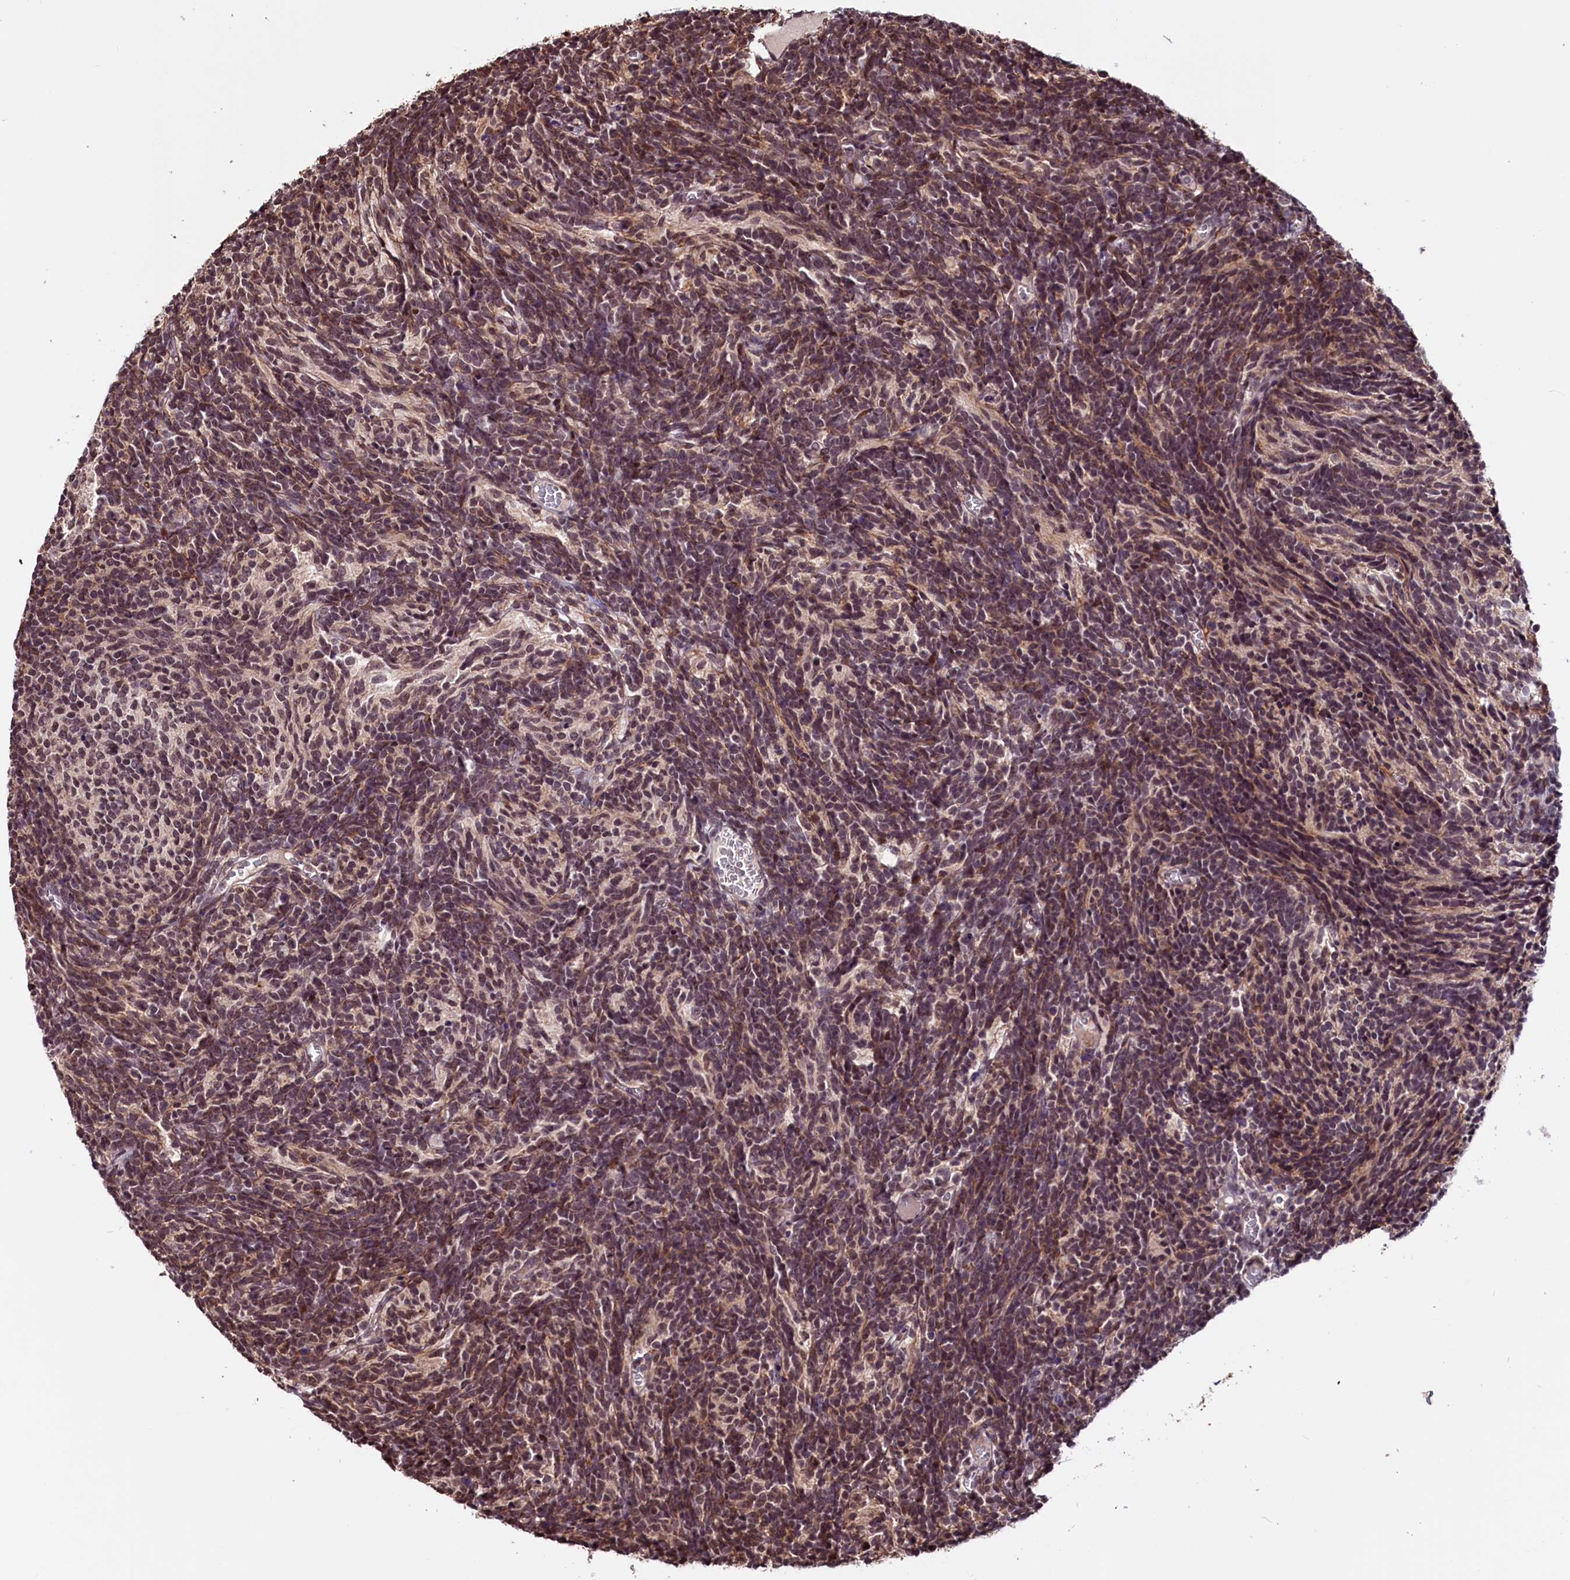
{"staining": {"intensity": "moderate", "quantity": ">75%", "location": "cytoplasmic/membranous"}, "tissue": "glioma", "cell_type": "Tumor cells", "image_type": "cancer", "snomed": [{"axis": "morphology", "description": "Glioma, malignant, Low grade"}, {"axis": "topography", "description": "Brain"}], "caption": "This is a micrograph of immunohistochemistry staining of glioma, which shows moderate expression in the cytoplasmic/membranous of tumor cells.", "gene": "RNMT", "patient": {"sex": "female", "age": 1}}